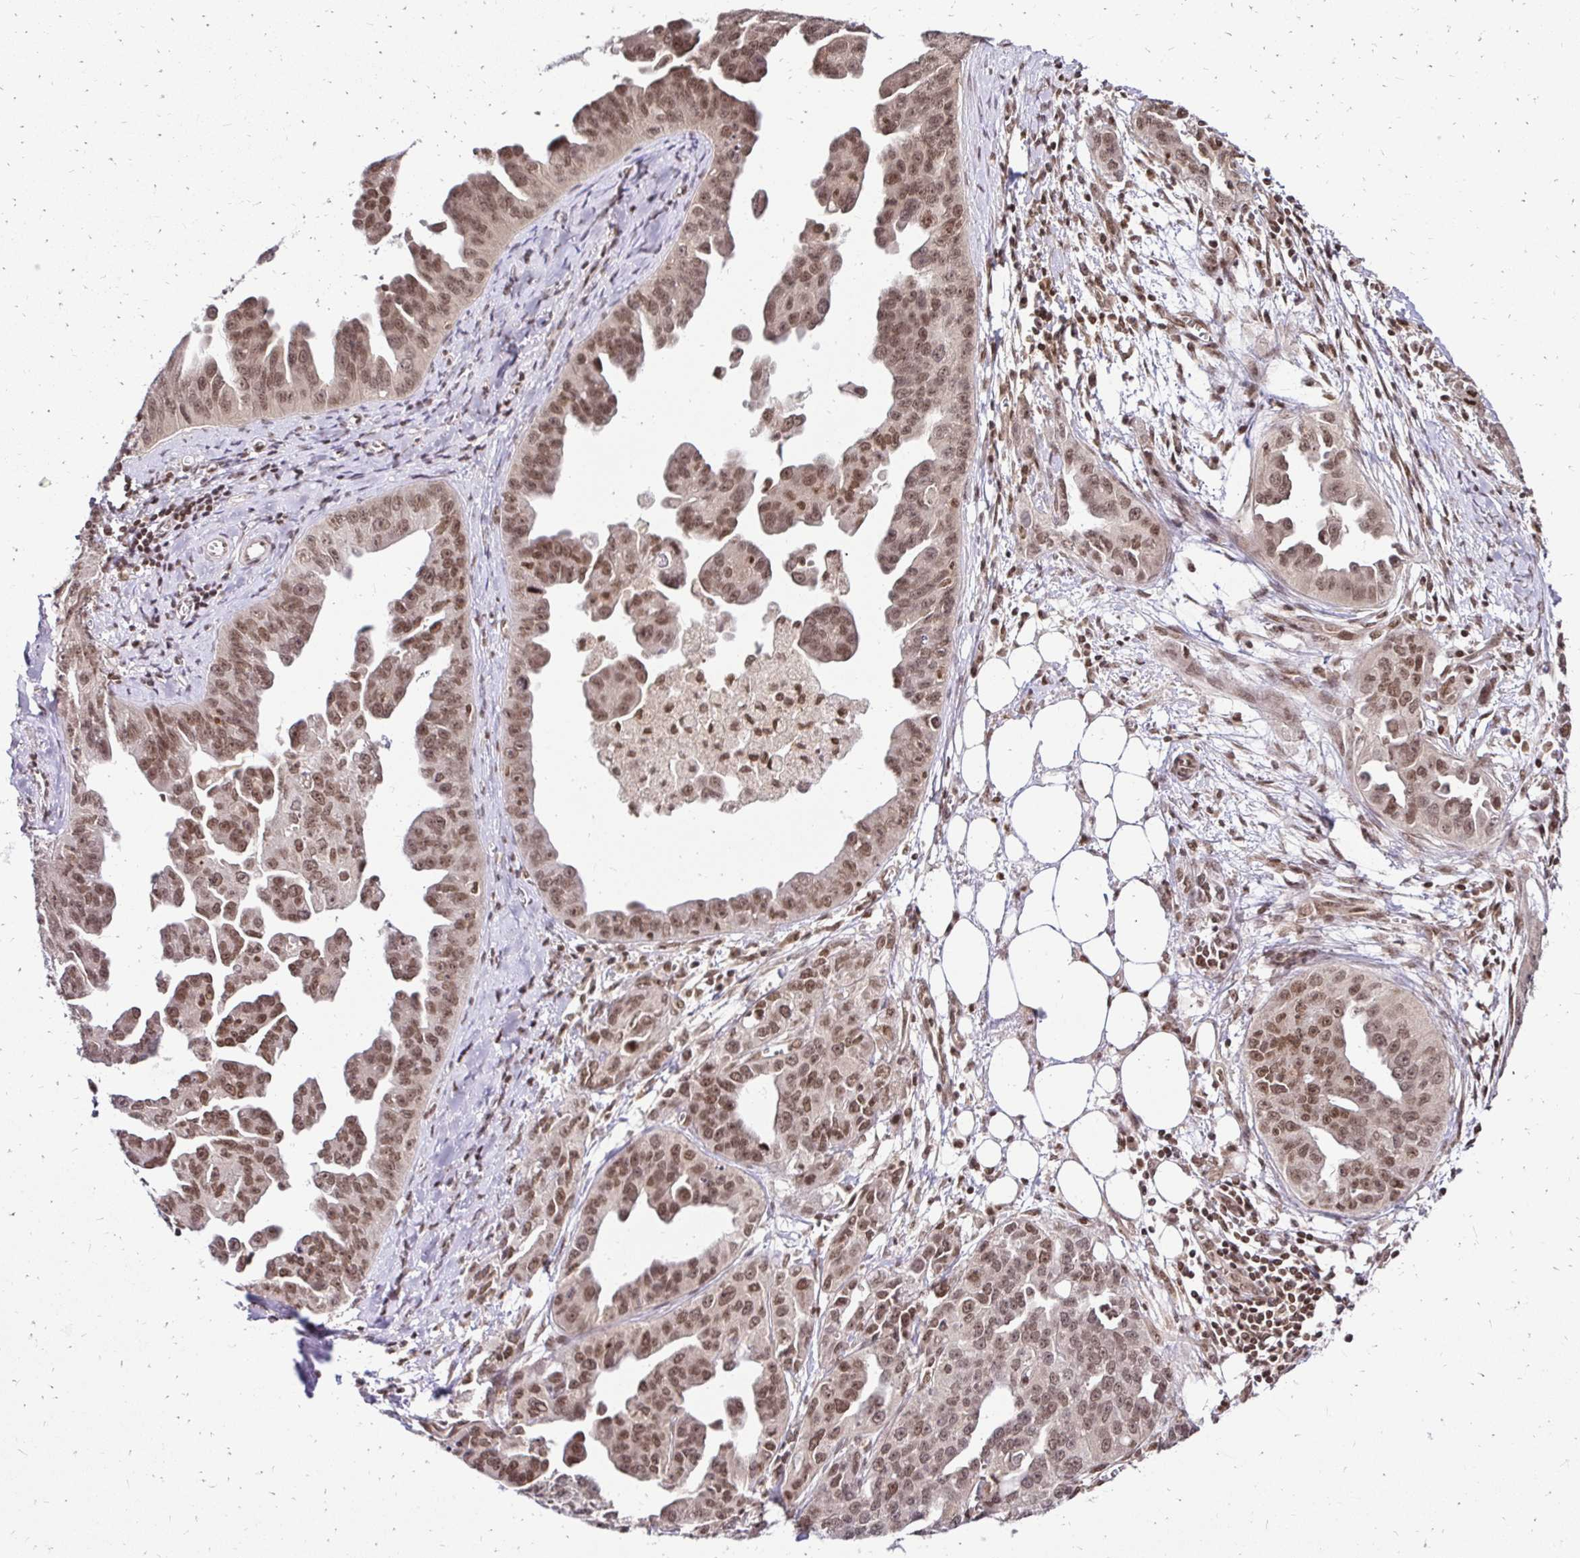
{"staining": {"intensity": "moderate", "quantity": ">75%", "location": "nuclear"}, "tissue": "ovarian cancer", "cell_type": "Tumor cells", "image_type": "cancer", "snomed": [{"axis": "morphology", "description": "Cystadenocarcinoma, serous, NOS"}, {"axis": "topography", "description": "Ovary"}], "caption": "A medium amount of moderate nuclear positivity is appreciated in about >75% of tumor cells in serous cystadenocarcinoma (ovarian) tissue.", "gene": "GLYR1", "patient": {"sex": "female", "age": 75}}